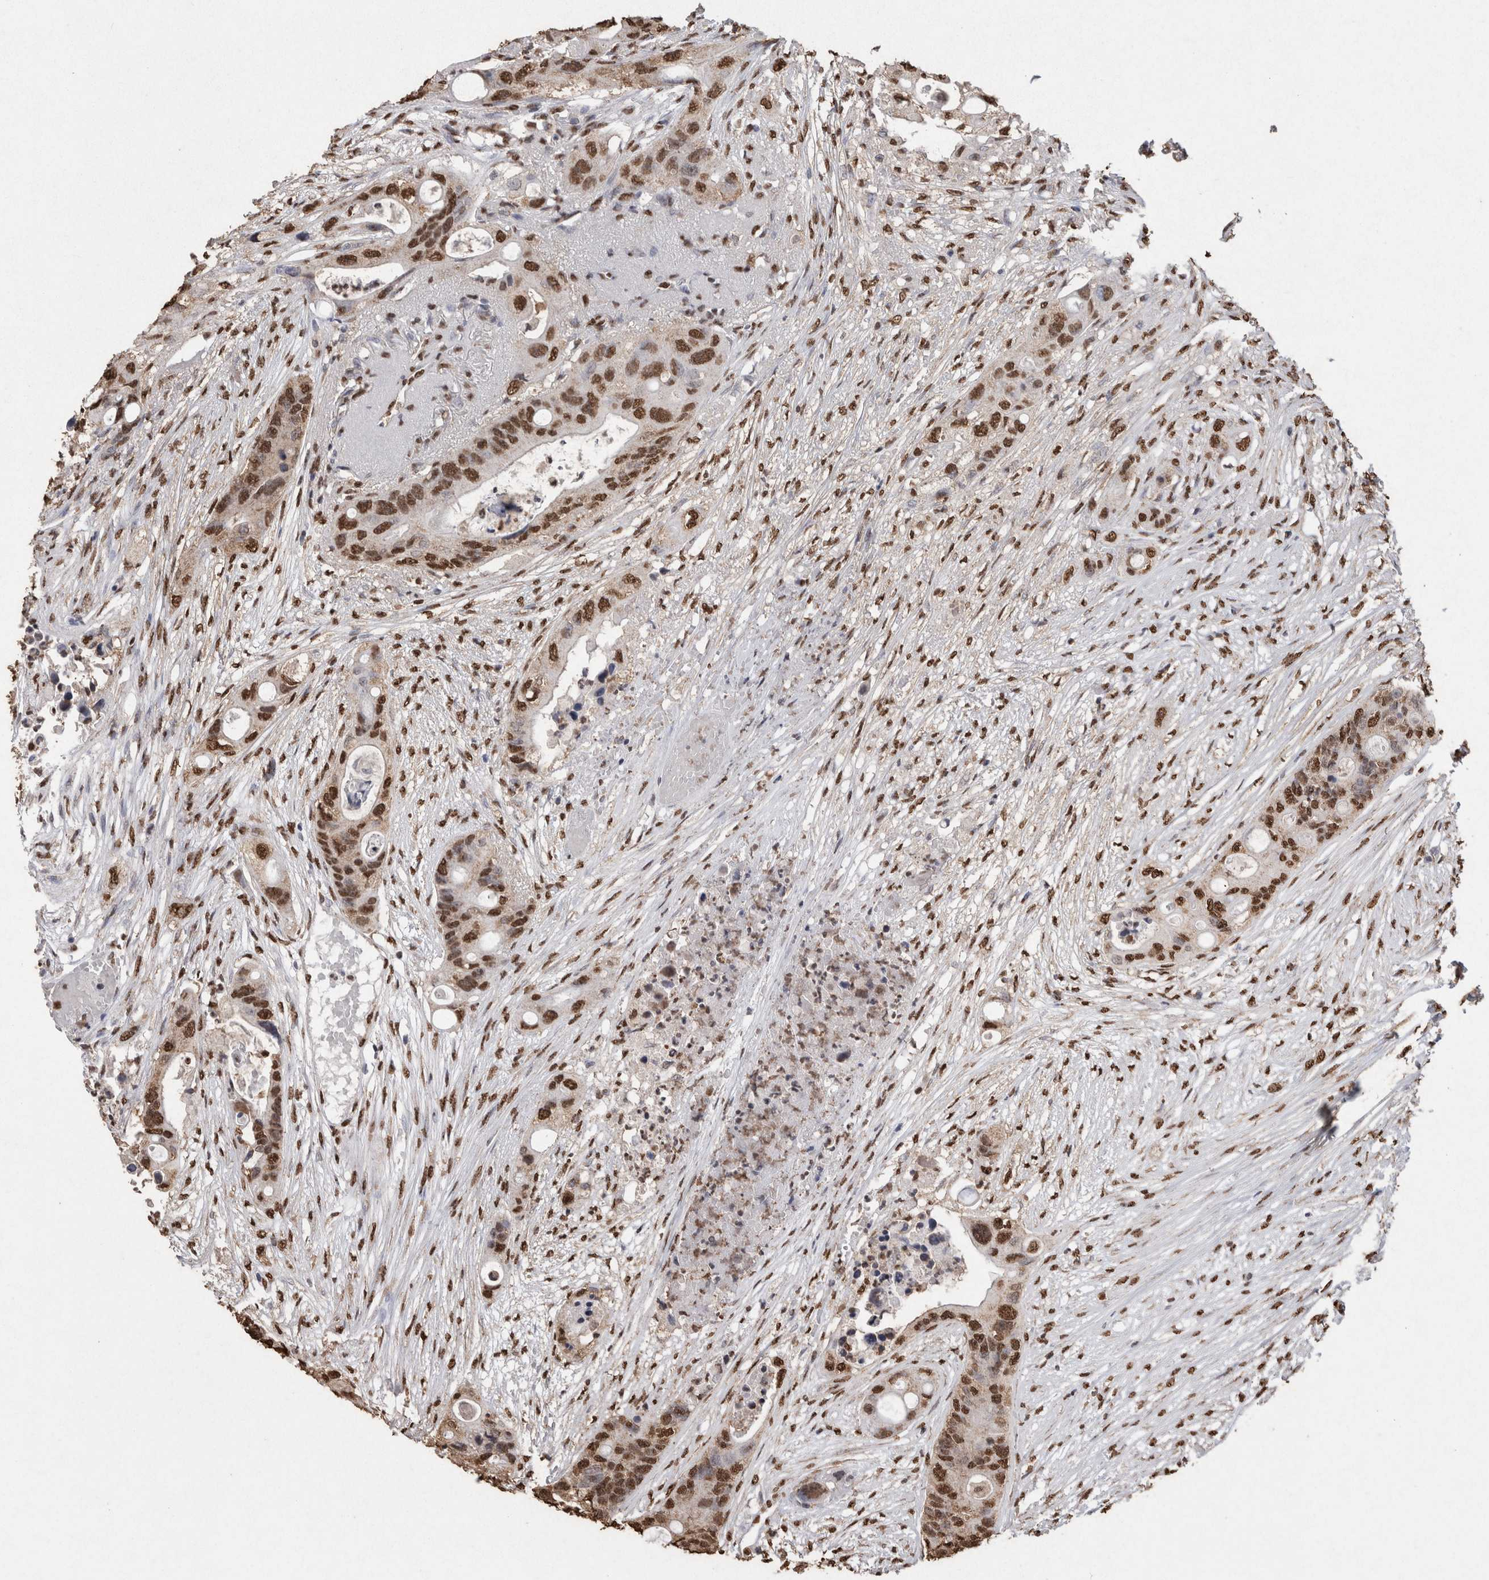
{"staining": {"intensity": "strong", "quantity": ">75%", "location": "nuclear"}, "tissue": "colorectal cancer", "cell_type": "Tumor cells", "image_type": "cancer", "snomed": [{"axis": "morphology", "description": "Adenocarcinoma, NOS"}, {"axis": "topography", "description": "Colon"}], "caption": "Immunohistochemistry (IHC) histopathology image of colorectal adenocarcinoma stained for a protein (brown), which demonstrates high levels of strong nuclear positivity in approximately >75% of tumor cells.", "gene": "NTHL1", "patient": {"sex": "female", "age": 57}}